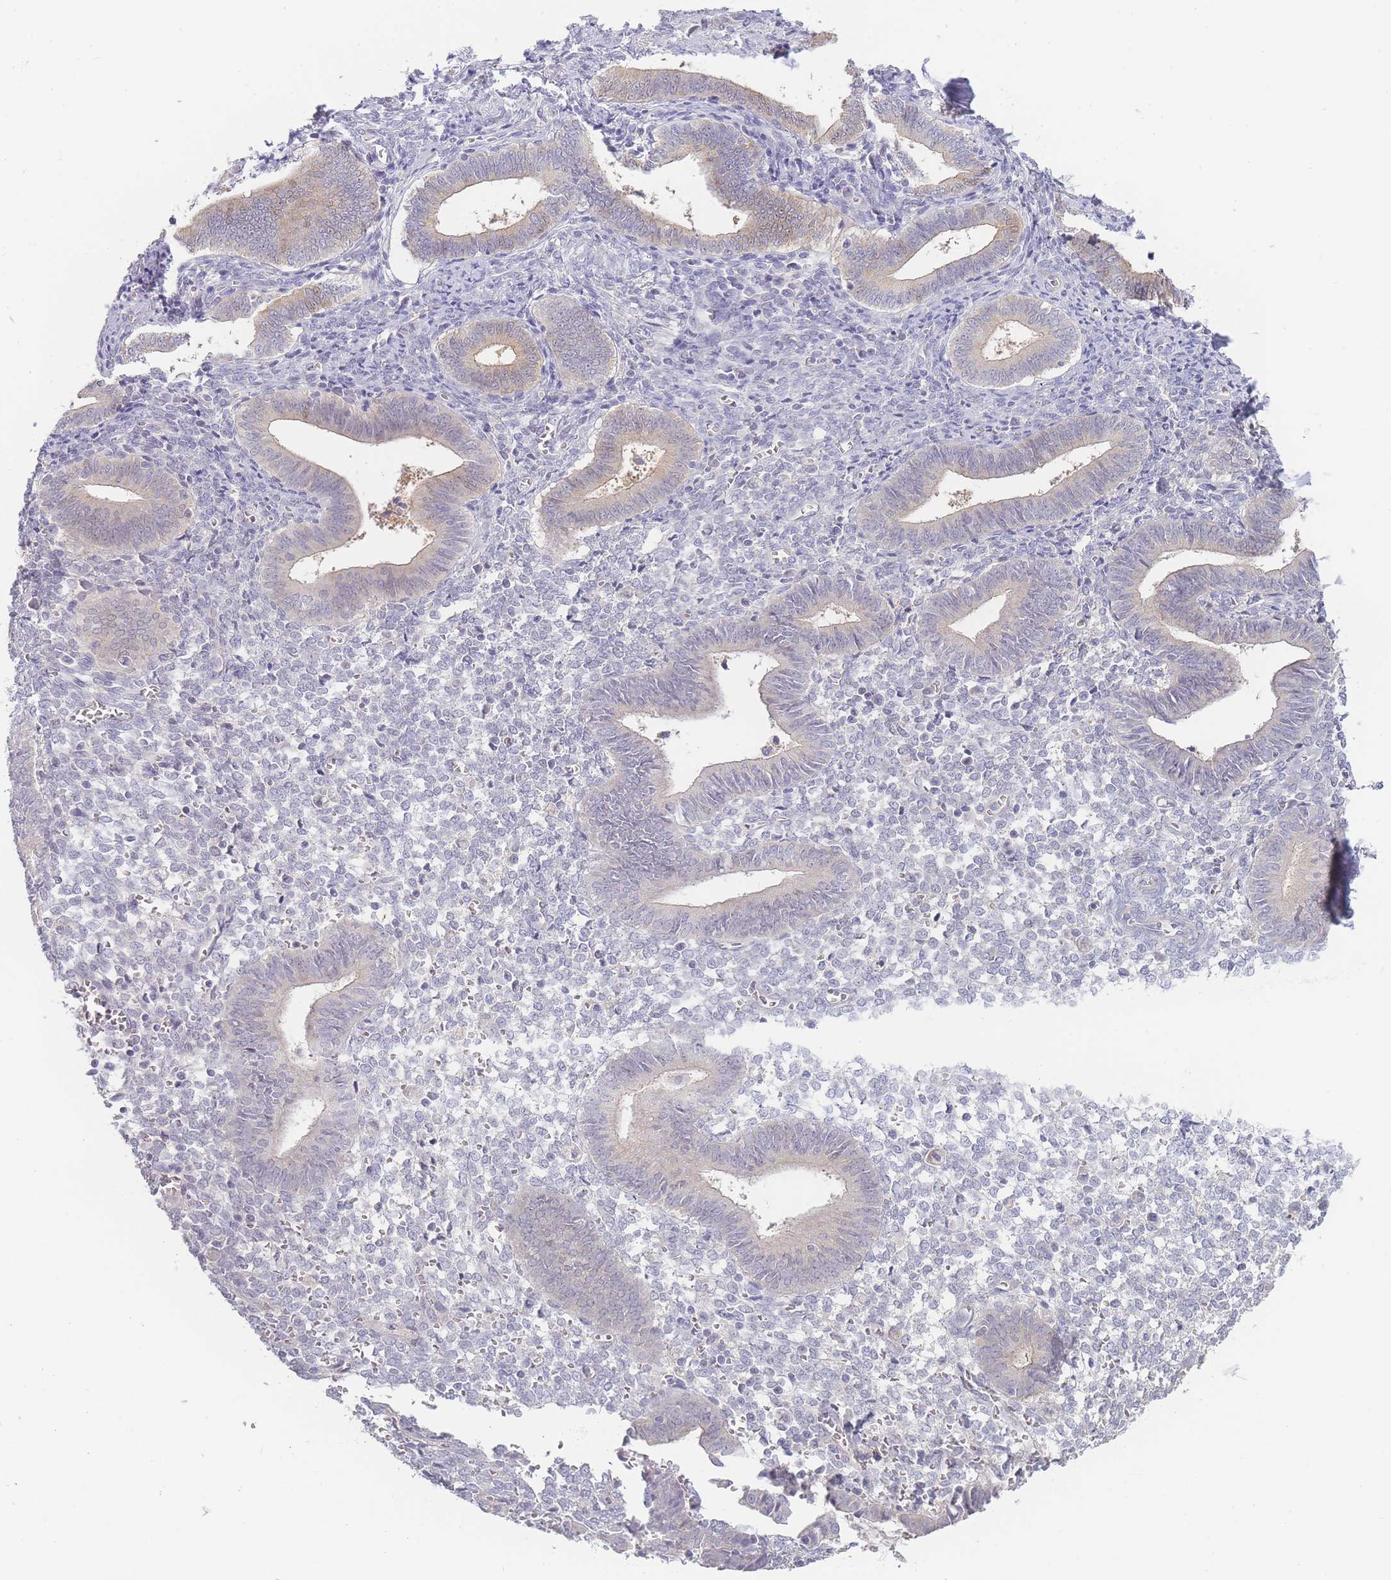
{"staining": {"intensity": "negative", "quantity": "none", "location": "none"}, "tissue": "endometrium", "cell_type": "Cells in endometrial stroma", "image_type": "normal", "snomed": [{"axis": "morphology", "description": "Normal tissue, NOS"}, {"axis": "topography", "description": "Other"}, {"axis": "topography", "description": "Endometrium"}], "caption": "An immunohistochemistry photomicrograph of normal endometrium is shown. There is no staining in cells in endometrial stroma of endometrium. The staining was performed using DAB to visualize the protein expression in brown, while the nuclei were stained in blue with hematoxylin (Magnification: 20x).", "gene": "SPHKAP", "patient": {"sex": "female", "age": 44}}